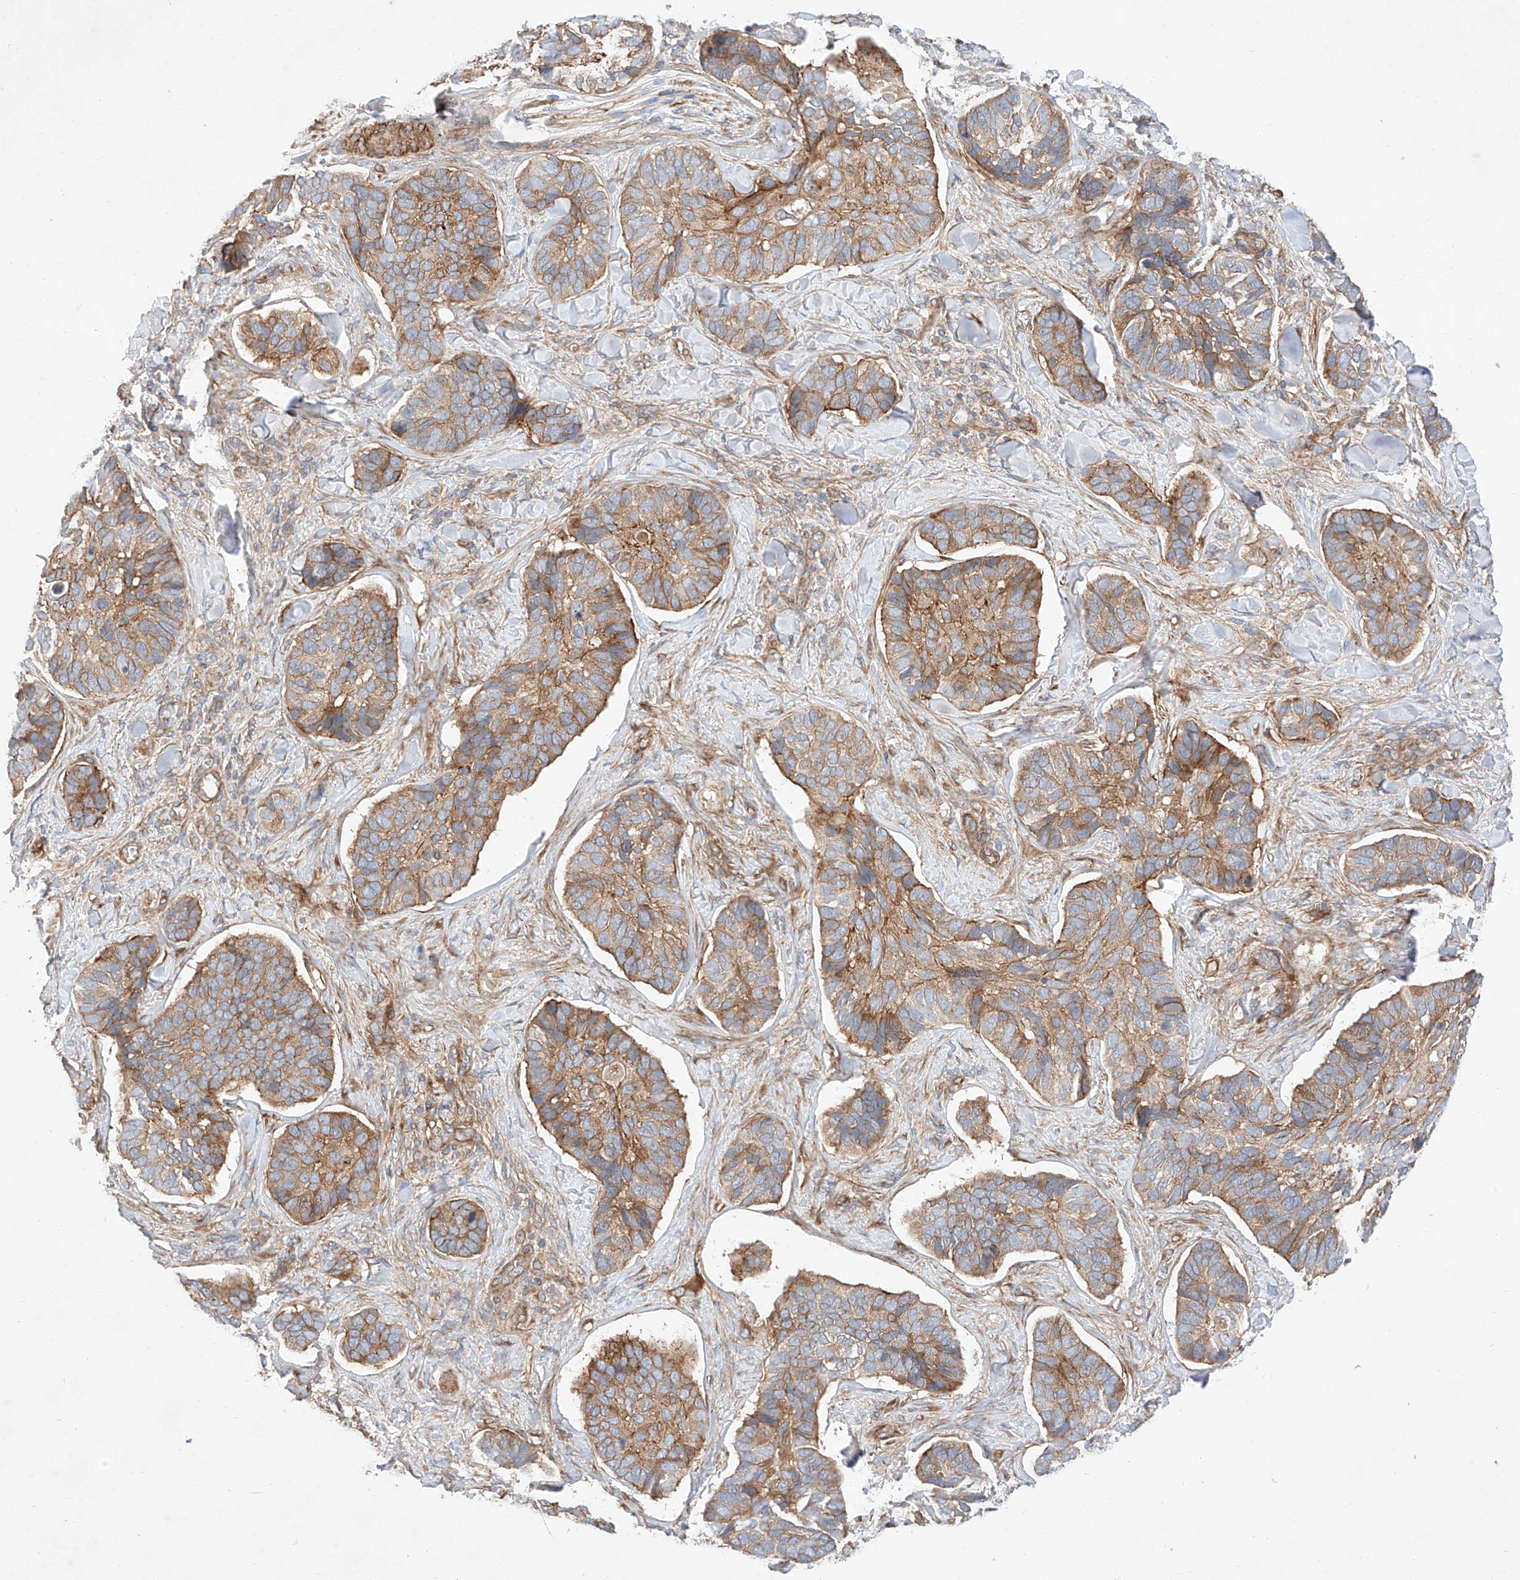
{"staining": {"intensity": "moderate", "quantity": ">75%", "location": "cytoplasmic/membranous"}, "tissue": "skin cancer", "cell_type": "Tumor cells", "image_type": "cancer", "snomed": [{"axis": "morphology", "description": "Basal cell carcinoma"}, {"axis": "topography", "description": "Skin"}], "caption": "Moderate cytoplasmic/membranous staining for a protein is present in about >75% of tumor cells of skin cancer (basal cell carcinoma) using IHC.", "gene": "RAB23", "patient": {"sex": "male", "age": 62}}